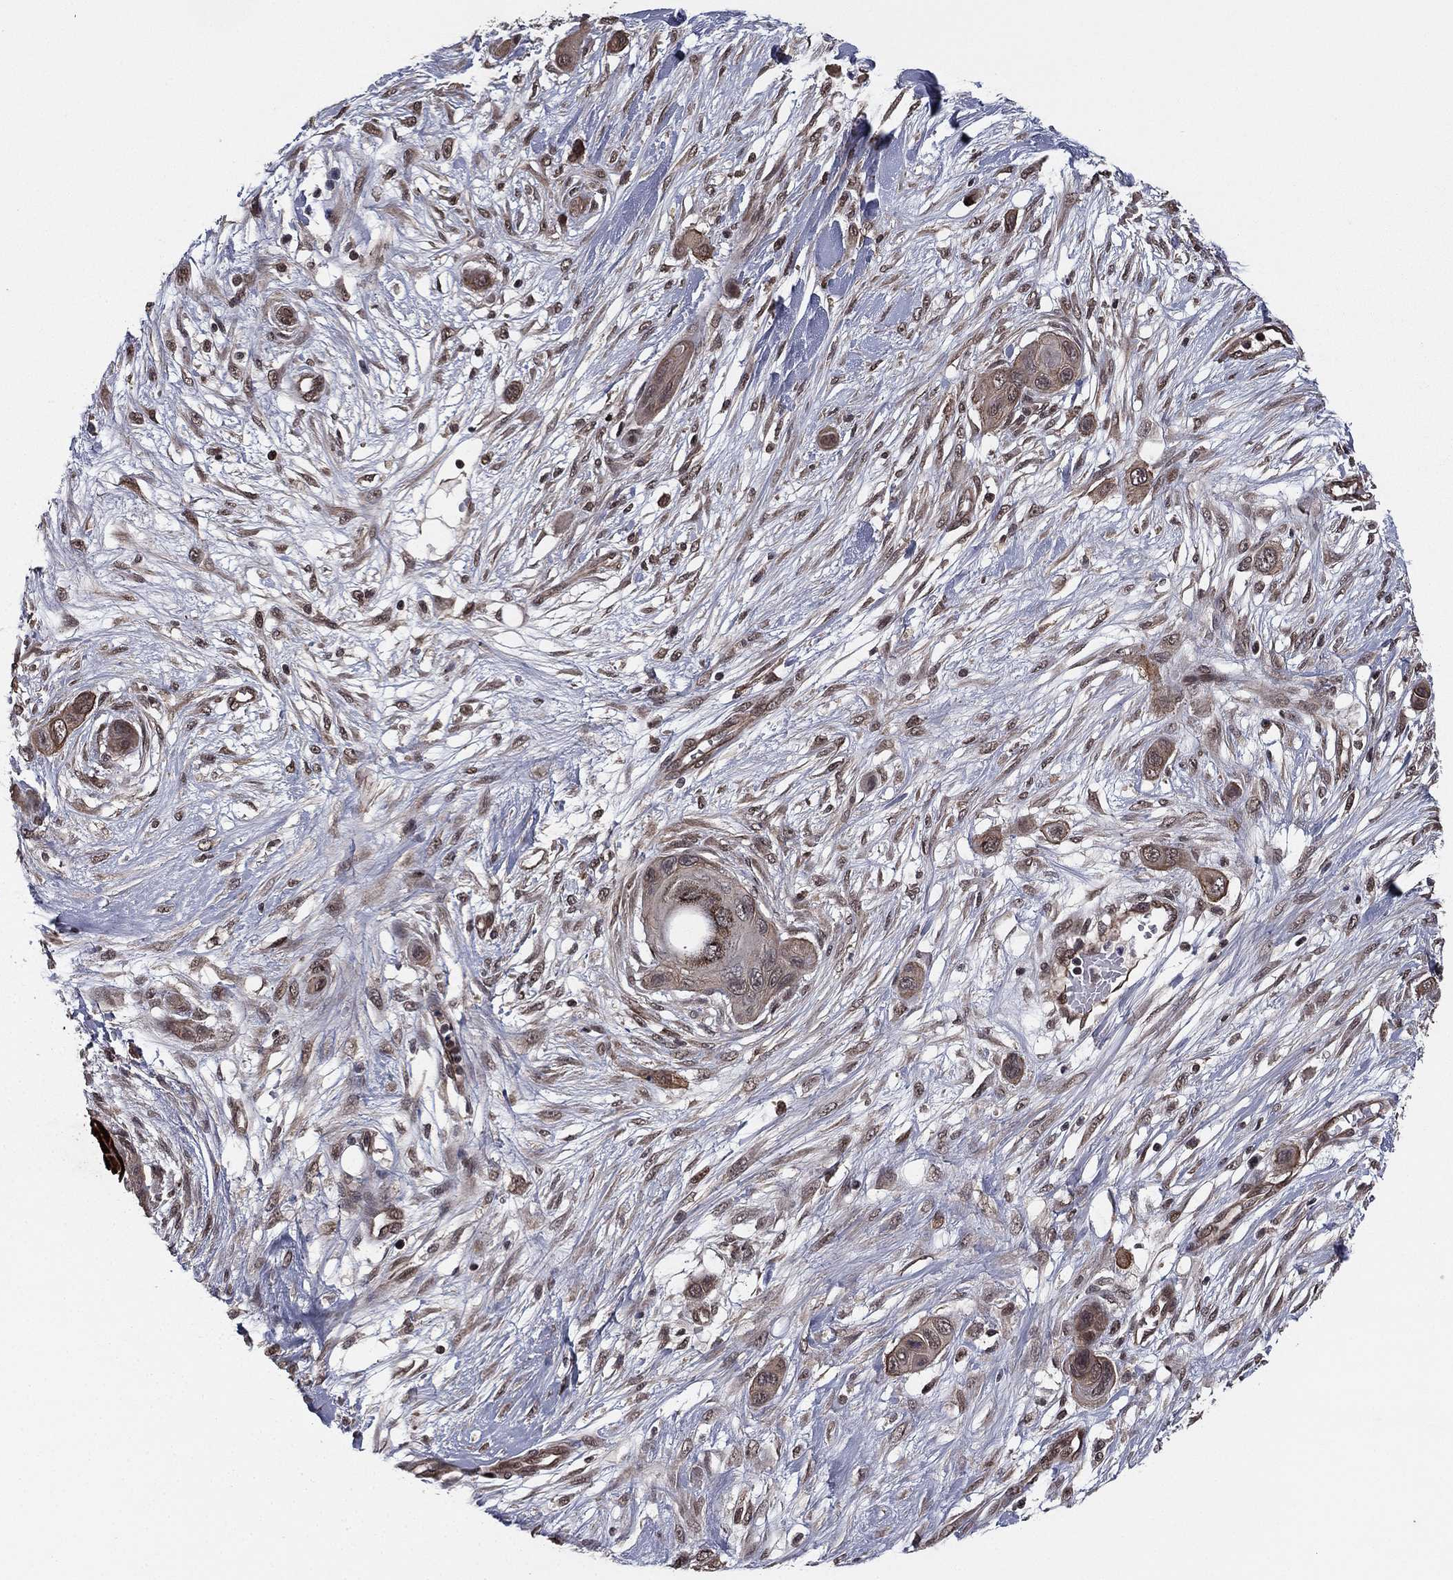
{"staining": {"intensity": "moderate", "quantity": "25%-75%", "location": "cytoplasmic/membranous"}, "tissue": "skin cancer", "cell_type": "Tumor cells", "image_type": "cancer", "snomed": [{"axis": "morphology", "description": "Squamous cell carcinoma, NOS"}, {"axis": "topography", "description": "Skin"}], "caption": "Skin cancer (squamous cell carcinoma) stained with DAB IHC demonstrates medium levels of moderate cytoplasmic/membranous expression in approximately 25%-75% of tumor cells.", "gene": "RARB", "patient": {"sex": "male", "age": 79}}